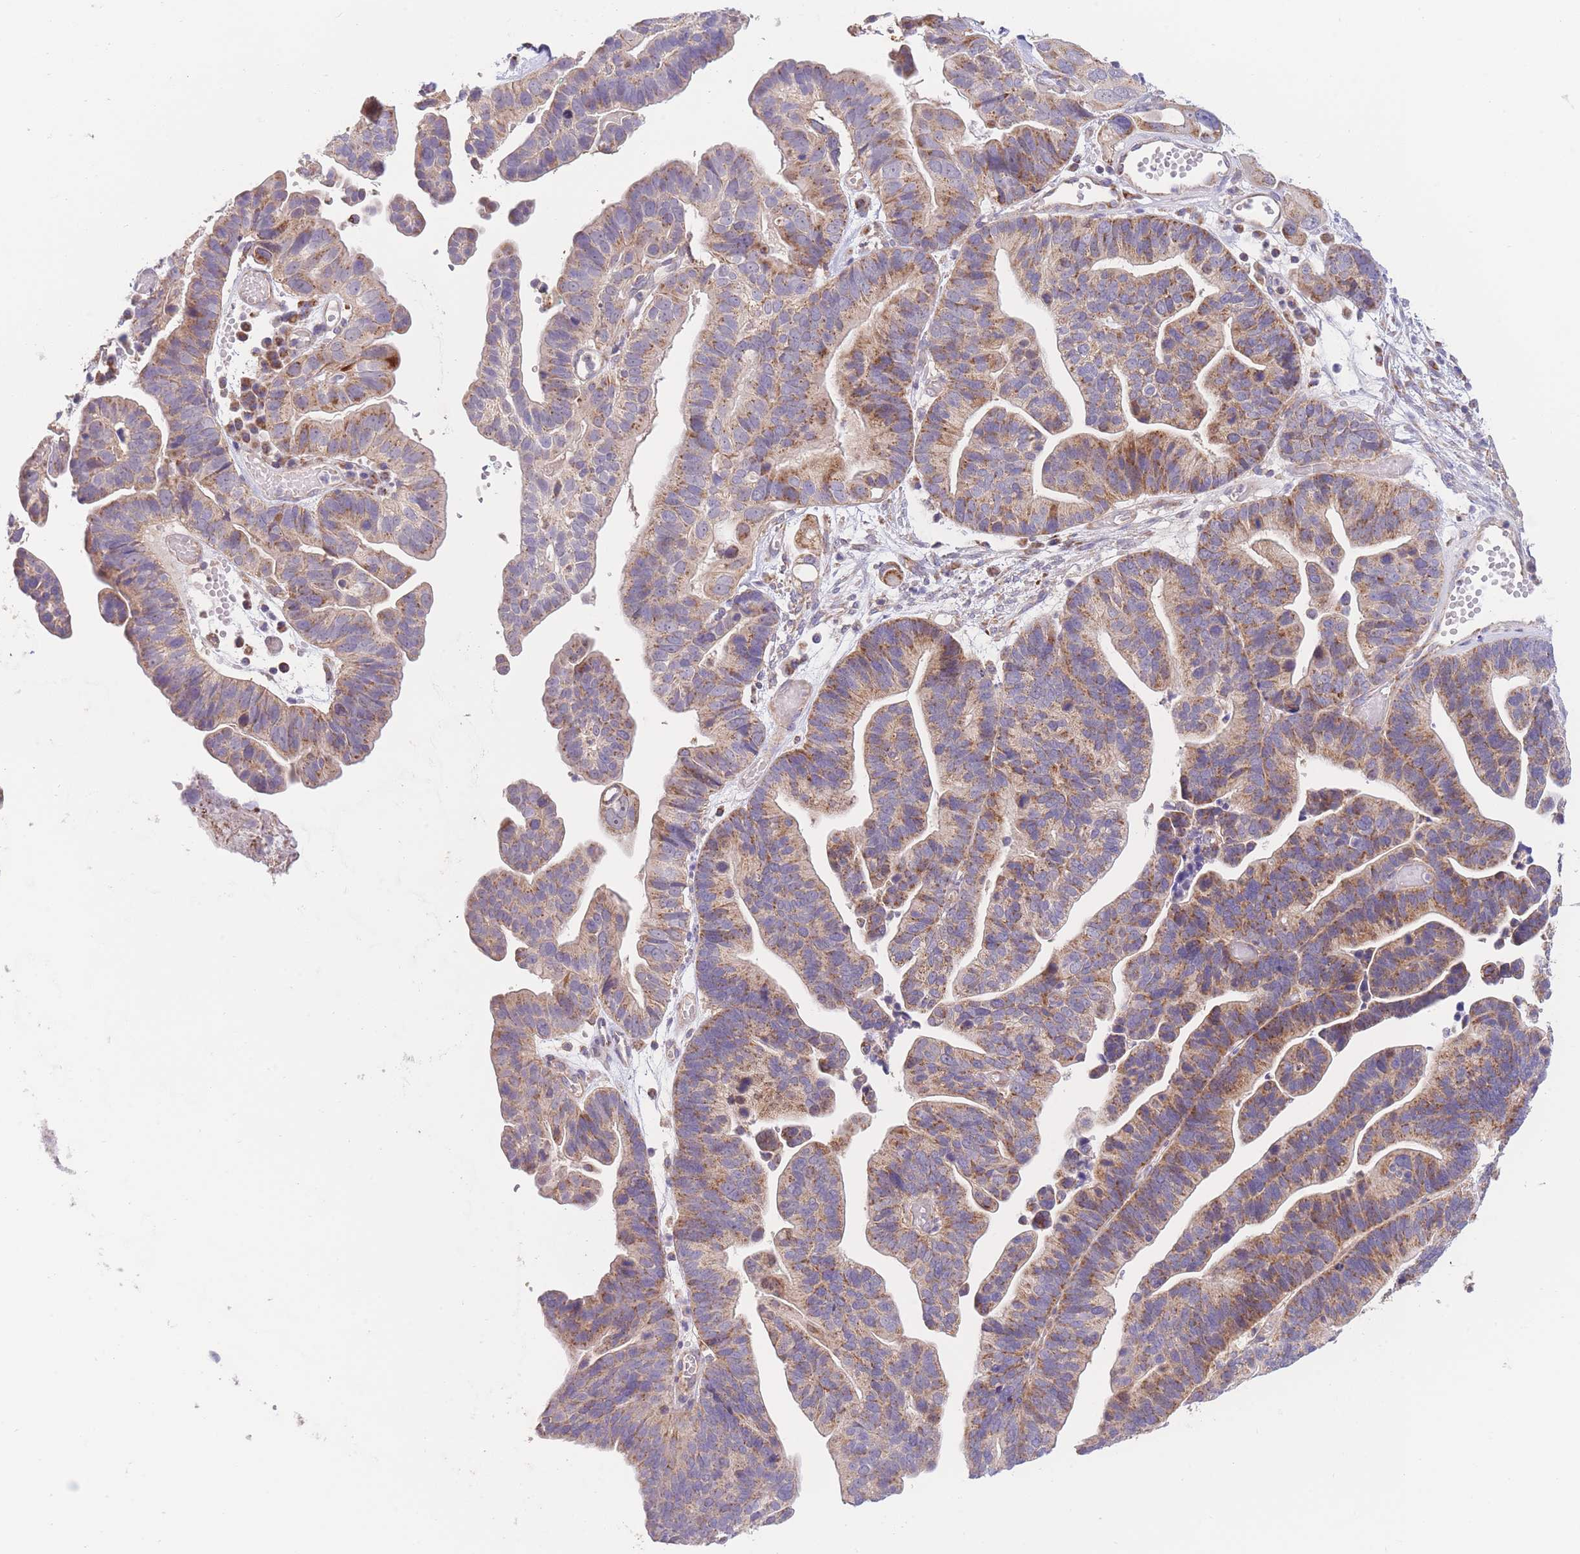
{"staining": {"intensity": "moderate", "quantity": ">75%", "location": "cytoplasmic/membranous"}, "tissue": "ovarian cancer", "cell_type": "Tumor cells", "image_type": "cancer", "snomed": [{"axis": "morphology", "description": "Cystadenocarcinoma, serous, NOS"}, {"axis": "topography", "description": "Ovary"}], "caption": "The photomicrograph reveals a brown stain indicating the presence of a protein in the cytoplasmic/membranous of tumor cells in serous cystadenocarcinoma (ovarian).", "gene": "SLC25A42", "patient": {"sex": "female", "age": 56}}